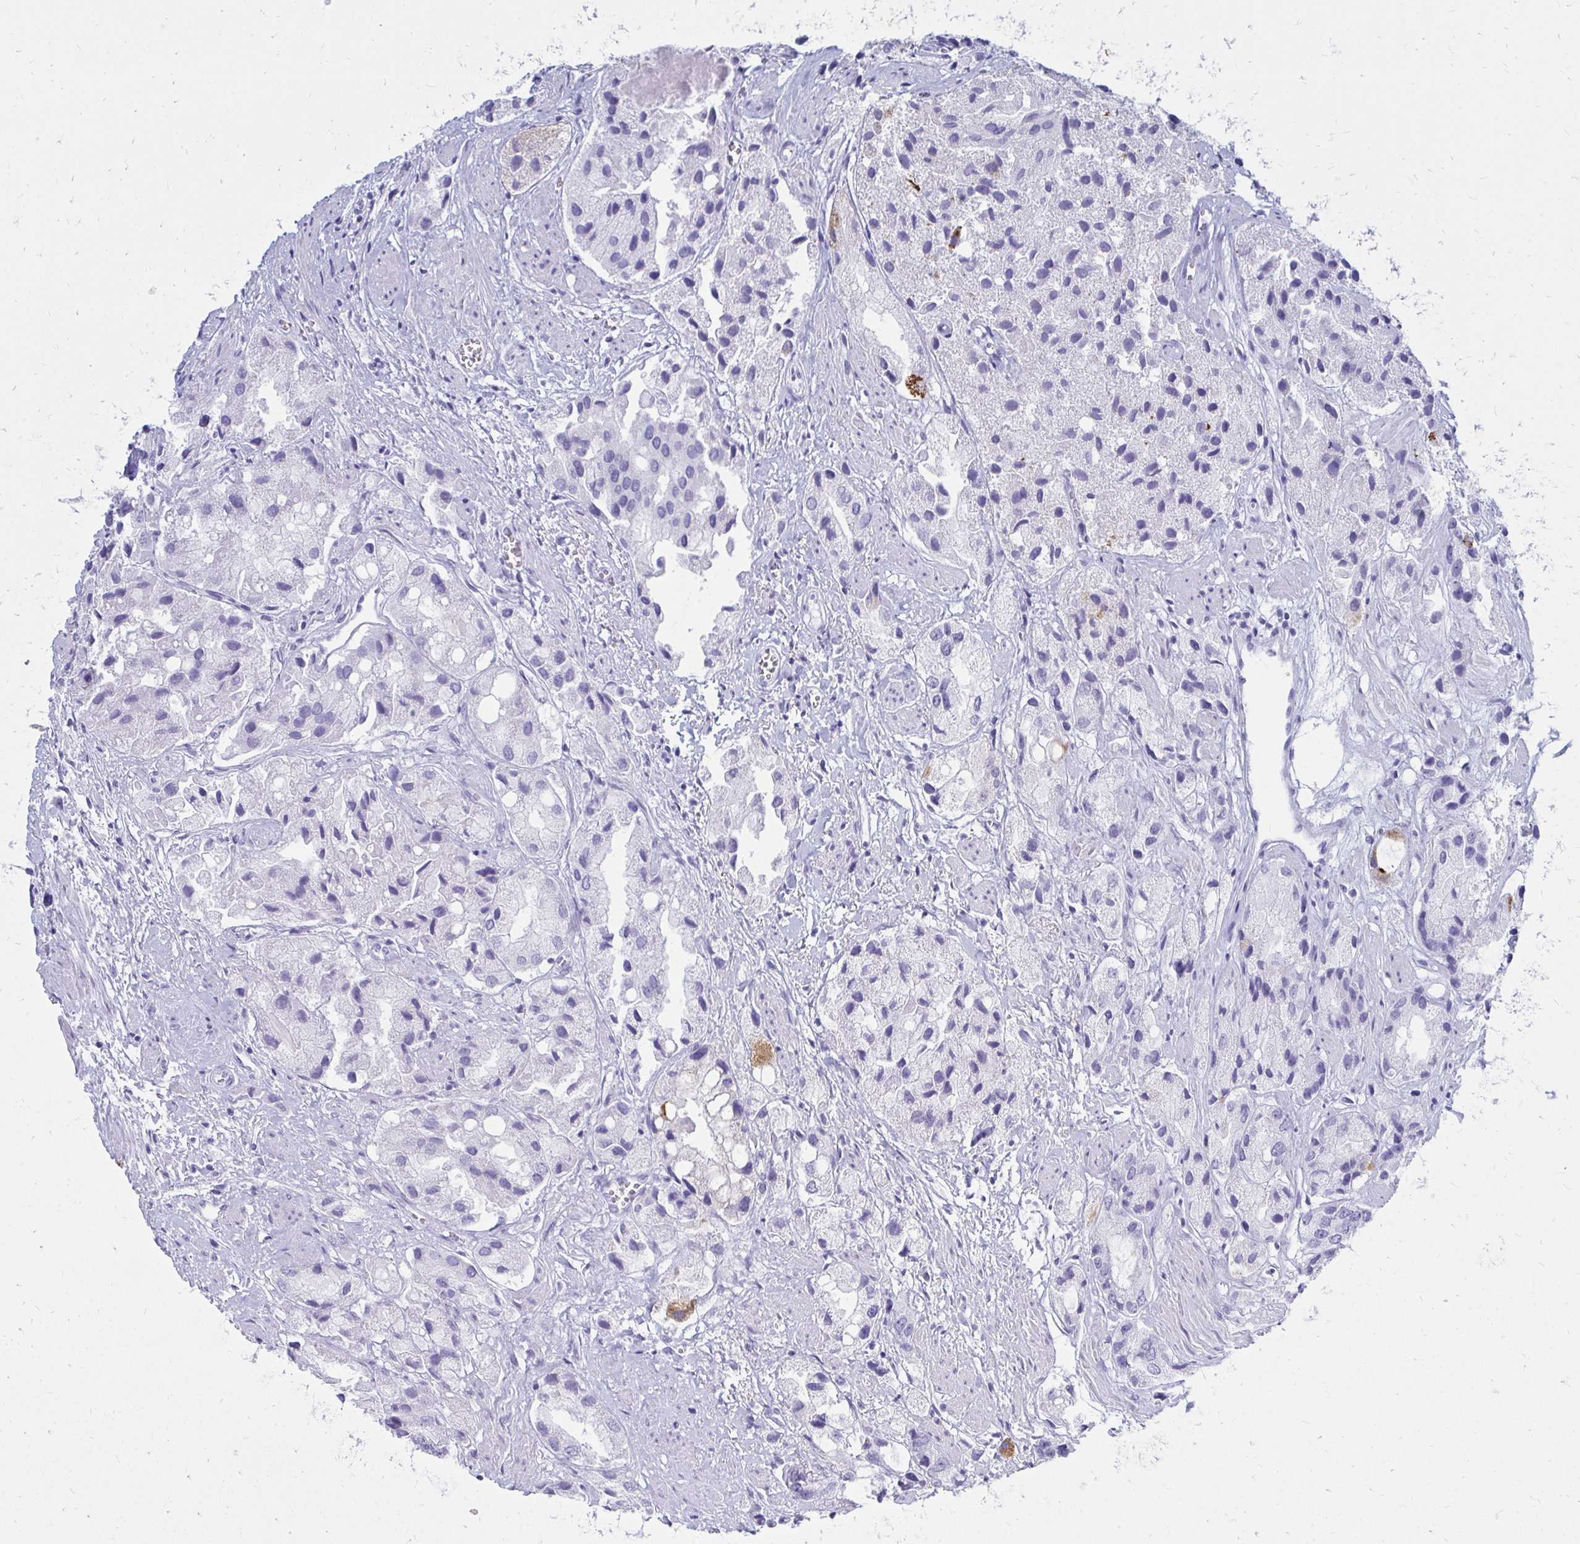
{"staining": {"intensity": "negative", "quantity": "none", "location": "none"}, "tissue": "prostate cancer", "cell_type": "Tumor cells", "image_type": "cancer", "snomed": [{"axis": "morphology", "description": "Adenocarcinoma, Low grade"}, {"axis": "topography", "description": "Prostate"}], "caption": "The histopathology image reveals no staining of tumor cells in adenocarcinoma (low-grade) (prostate). (Stains: DAB IHC with hematoxylin counter stain, Microscopy: brightfield microscopy at high magnification).", "gene": "OR10R2", "patient": {"sex": "male", "age": 69}}